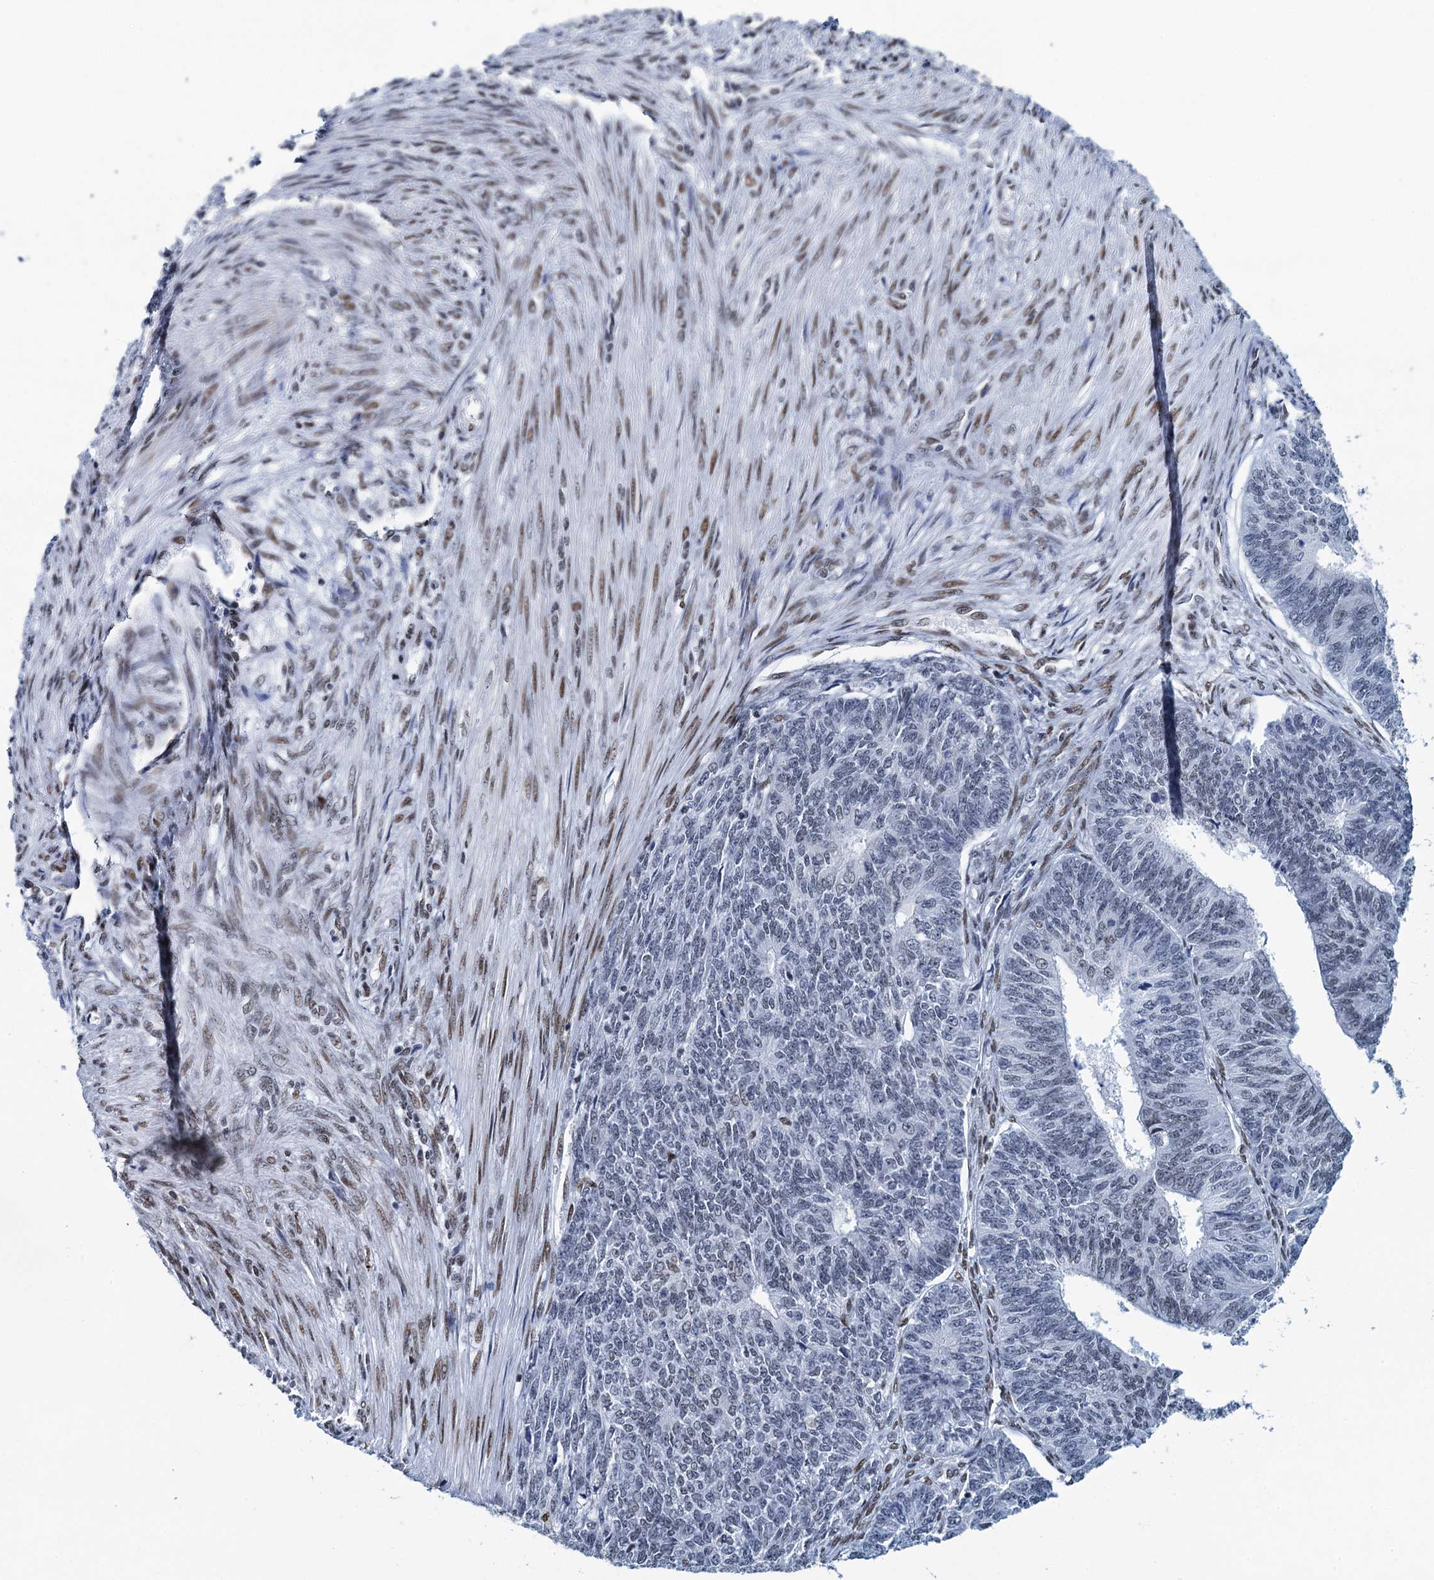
{"staining": {"intensity": "negative", "quantity": "none", "location": "none"}, "tissue": "endometrial cancer", "cell_type": "Tumor cells", "image_type": "cancer", "snomed": [{"axis": "morphology", "description": "Adenocarcinoma, NOS"}, {"axis": "topography", "description": "Endometrium"}], "caption": "Histopathology image shows no significant protein positivity in tumor cells of adenocarcinoma (endometrial).", "gene": "HNRNPUL2", "patient": {"sex": "female", "age": 32}}